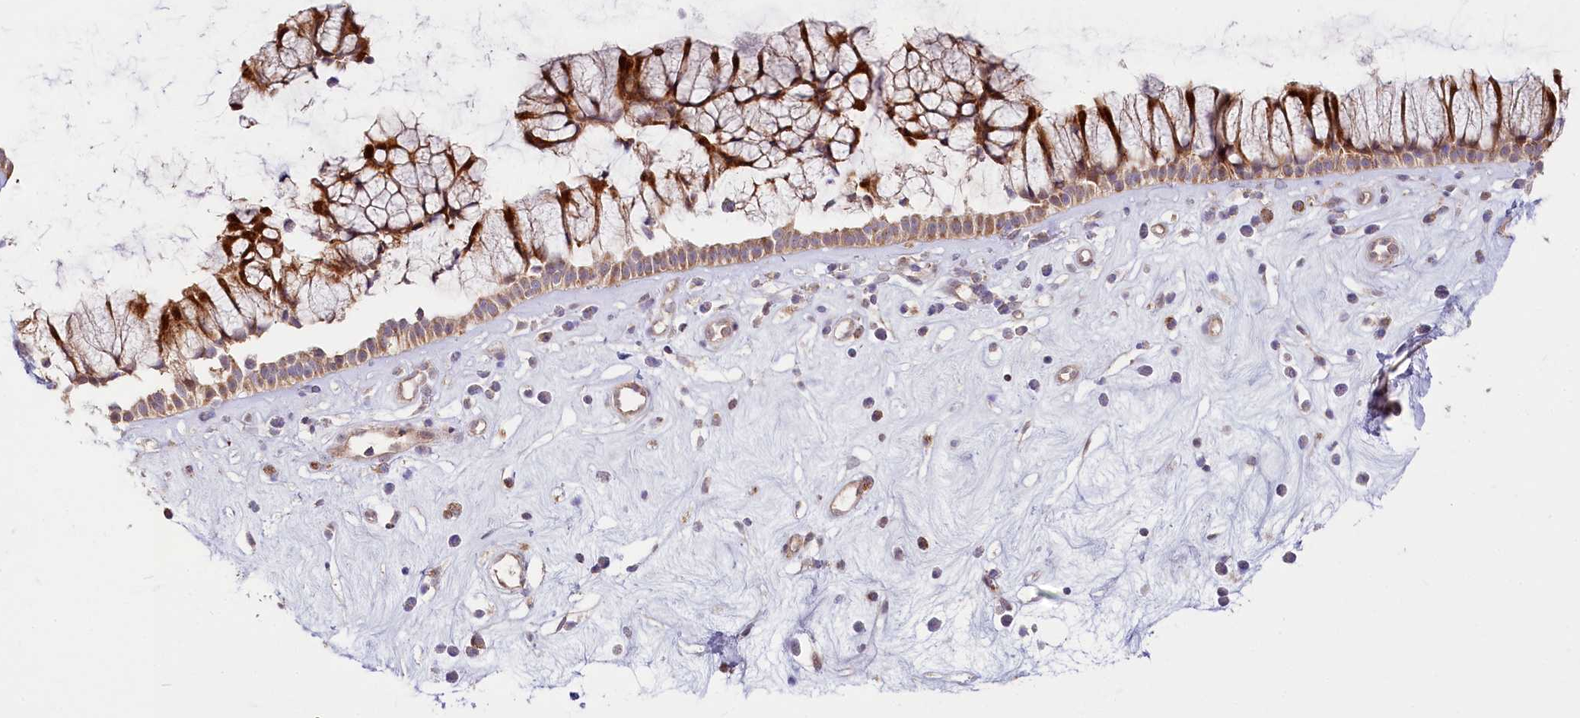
{"staining": {"intensity": "moderate", "quantity": ">75%", "location": "cytoplasmic/membranous"}, "tissue": "nasopharynx", "cell_type": "Respiratory epithelial cells", "image_type": "normal", "snomed": [{"axis": "morphology", "description": "Normal tissue, NOS"}, {"axis": "morphology", "description": "Inflammation, NOS"}, {"axis": "topography", "description": "Nasopharynx"}], "caption": "Protein analysis of unremarkable nasopharynx displays moderate cytoplasmic/membranous positivity in approximately >75% of respiratory epithelial cells.", "gene": "CEP70", "patient": {"sex": "male", "age": 29}}